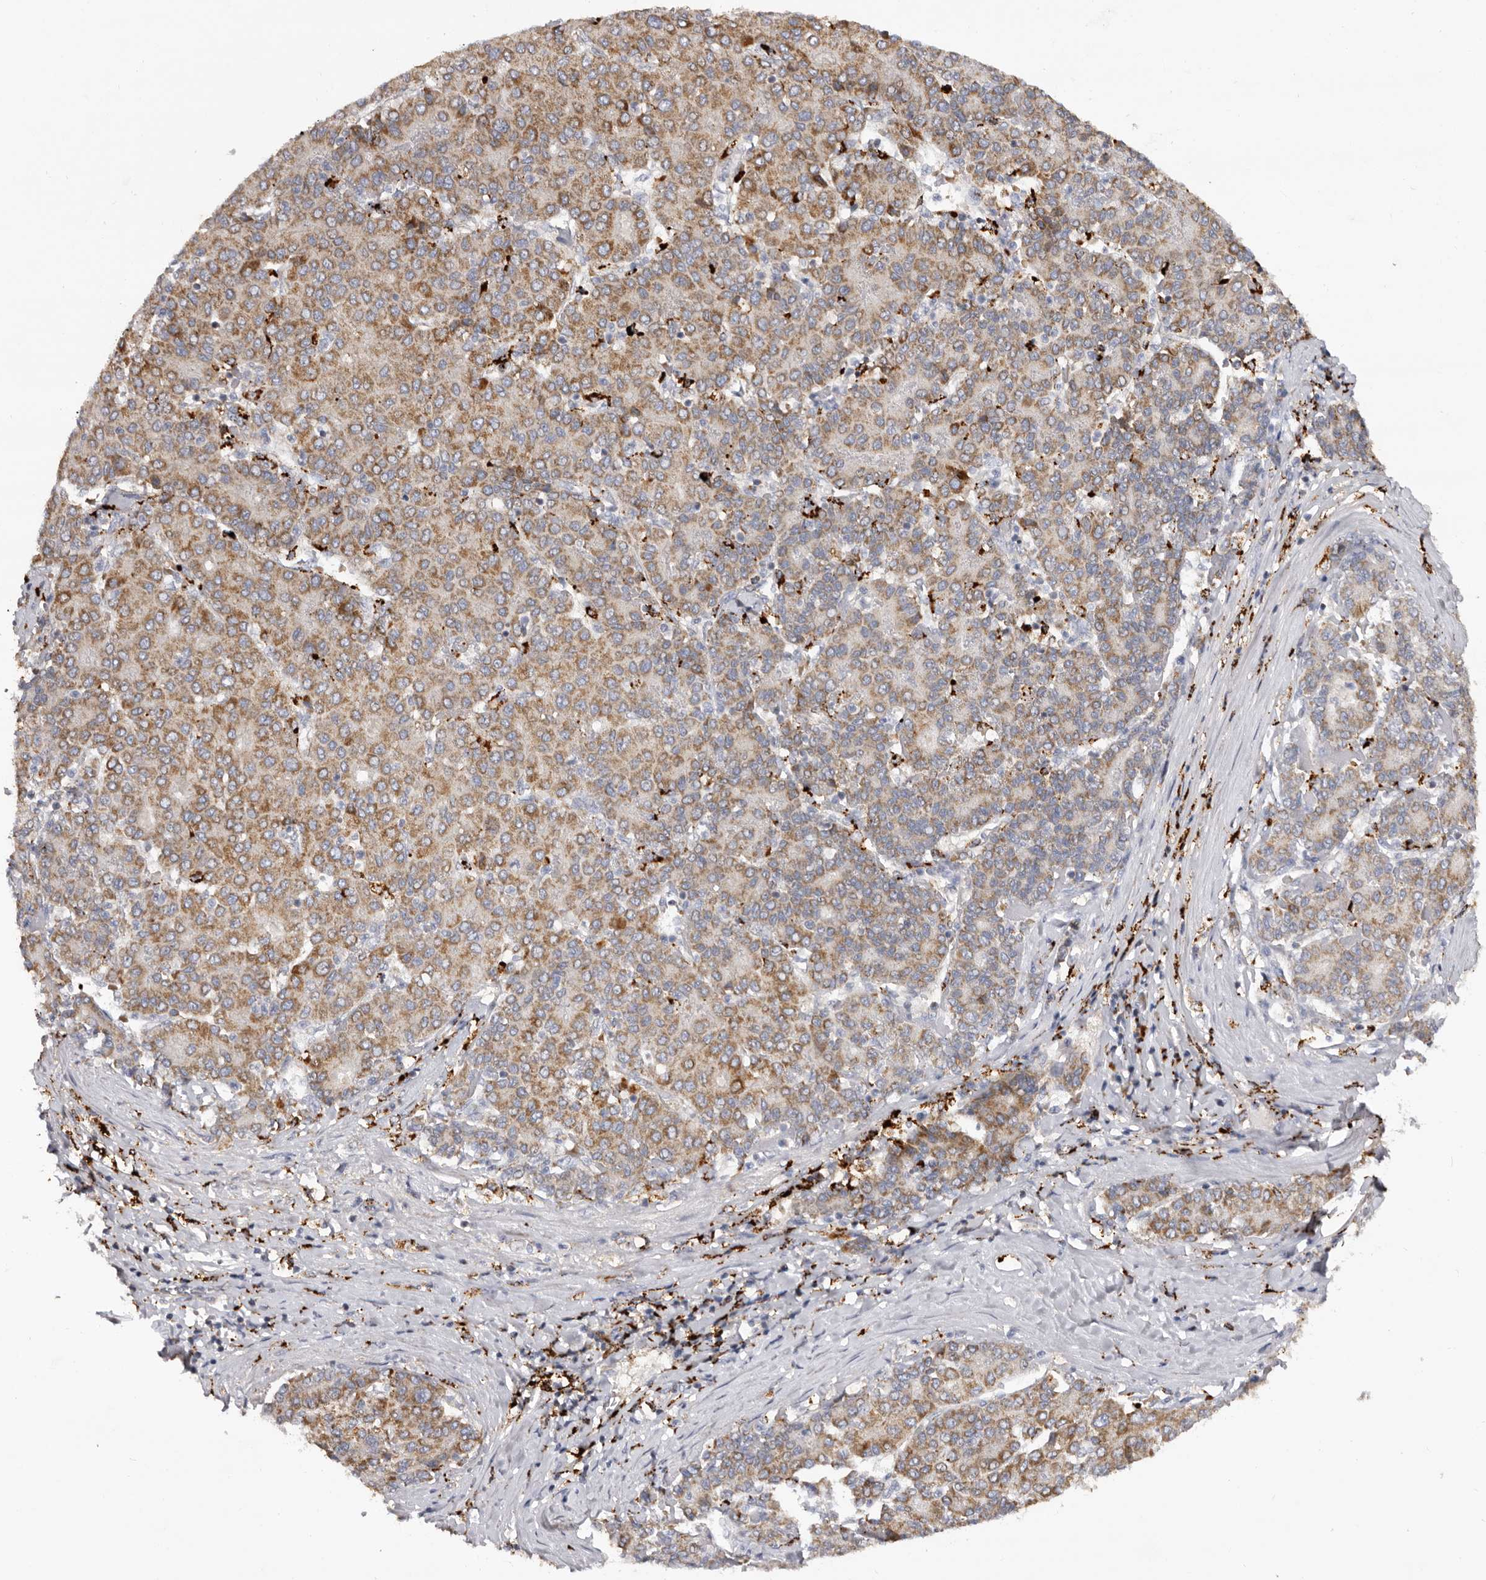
{"staining": {"intensity": "moderate", "quantity": ">75%", "location": "cytoplasmic/membranous"}, "tissue": "liver cancer", "cell_type": "Tumor cells", "image_type": "cancer", "snomed": [{"axis": "morphology", "description": "Carcinoma, Hepatocellular, NOS"}, {"axis": "topography", "description": "Liver"}], "caption": "This is an image of immunohistochemistry staining of liver cancer (hepatocellular carcinoma), which shows moderate positivity in the cytoplasmic/membranous of tumor cells.", "gene": "MECR", "patient": {"sex": "male", "age": 65}}